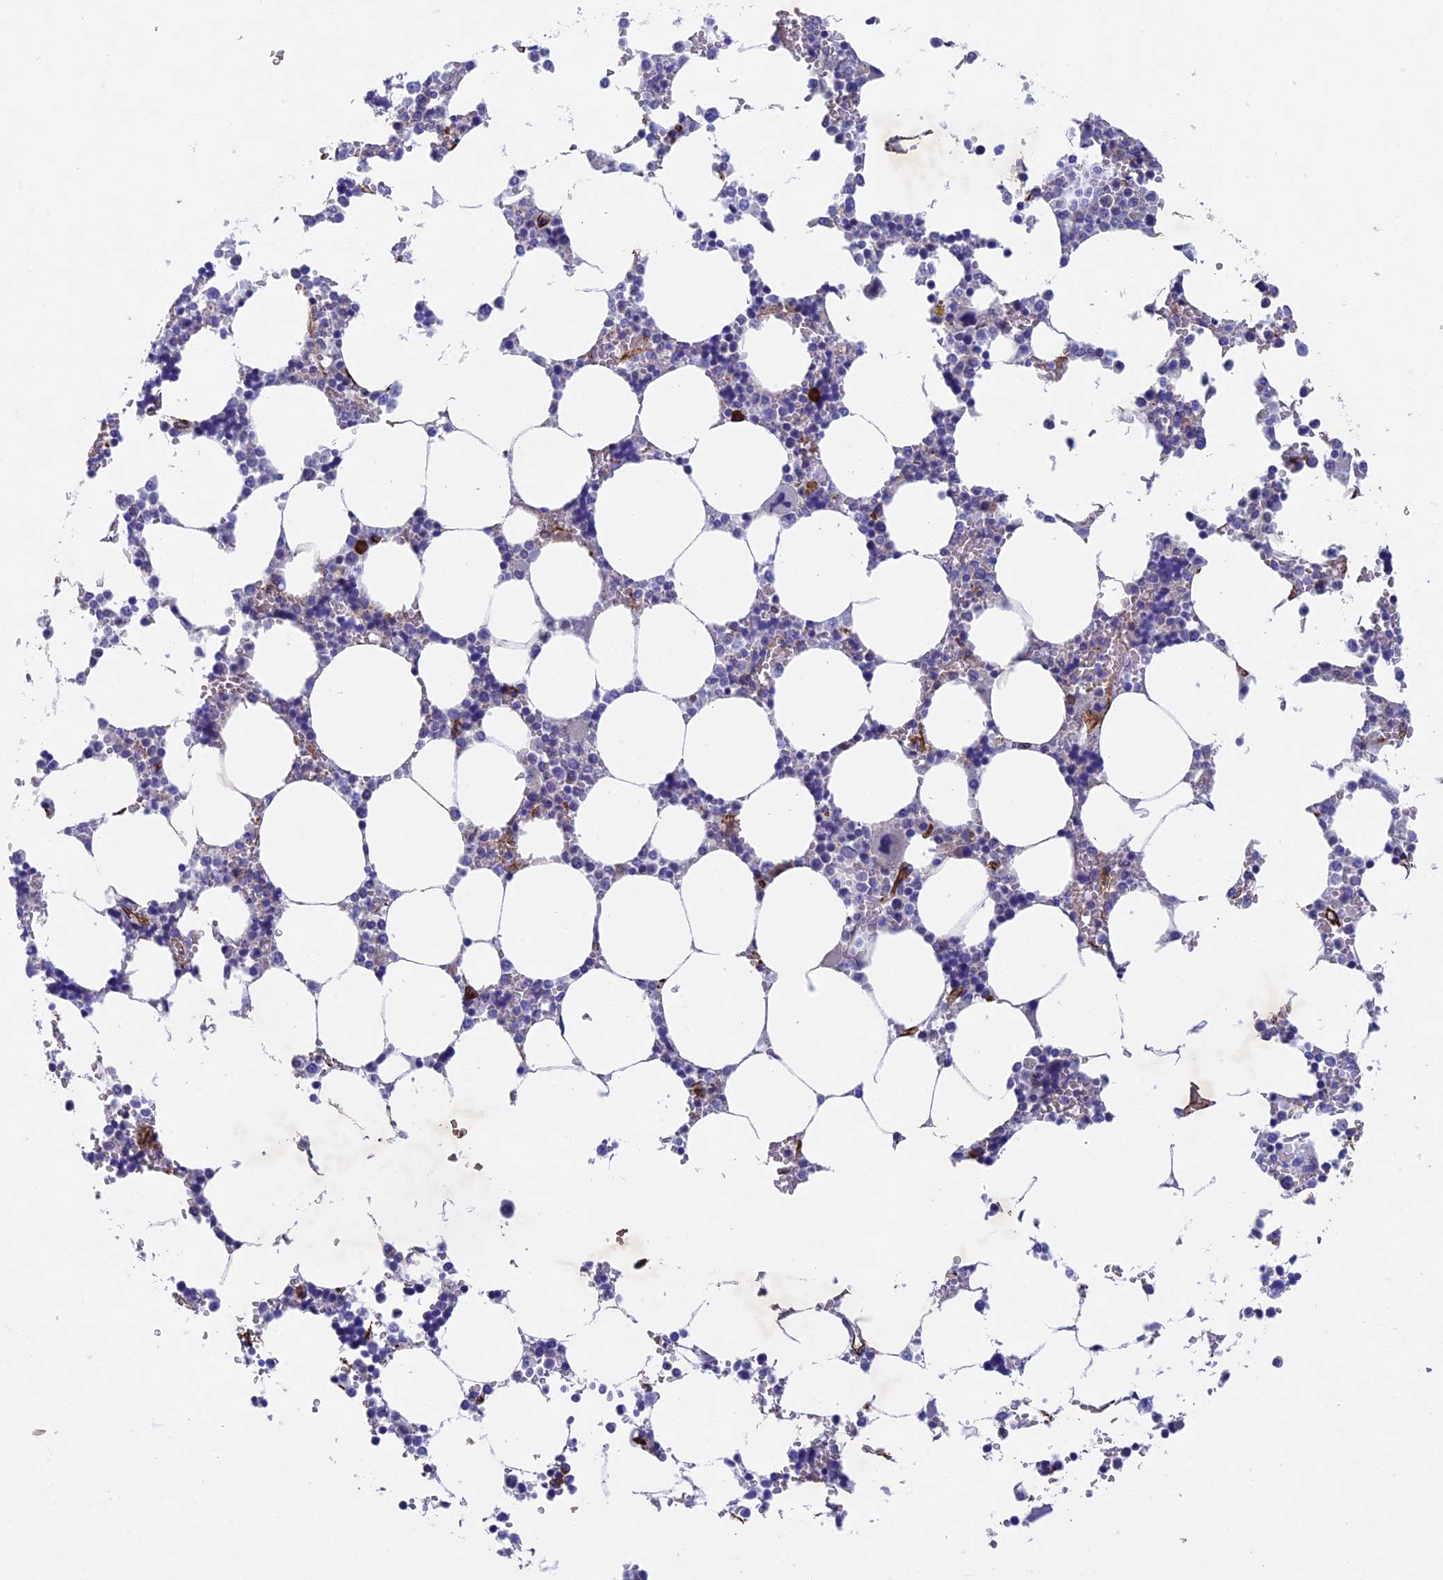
{"staining": {"intensity": "strong", "quantity": "<25%", "location": "cytoplasmic/membranous"}, "tissue": "bone marrow", "cell_type": "Hematopoietic cells", "image_type": "normal", "snomed": [{"axis": "morphology", "description": "Normal tissue, NOS"}, {"axis": "topography", "description": "Bone marrow"}], "caption": "Immunohistochemical staining of benign human bone marrow demonstrates <25% levels of strong cytoplasmic/membranous protein staining in about <25% of hematopoietic cells.", "gene": "INSYN1", "patient": {"sex": "male", "age": 64}}